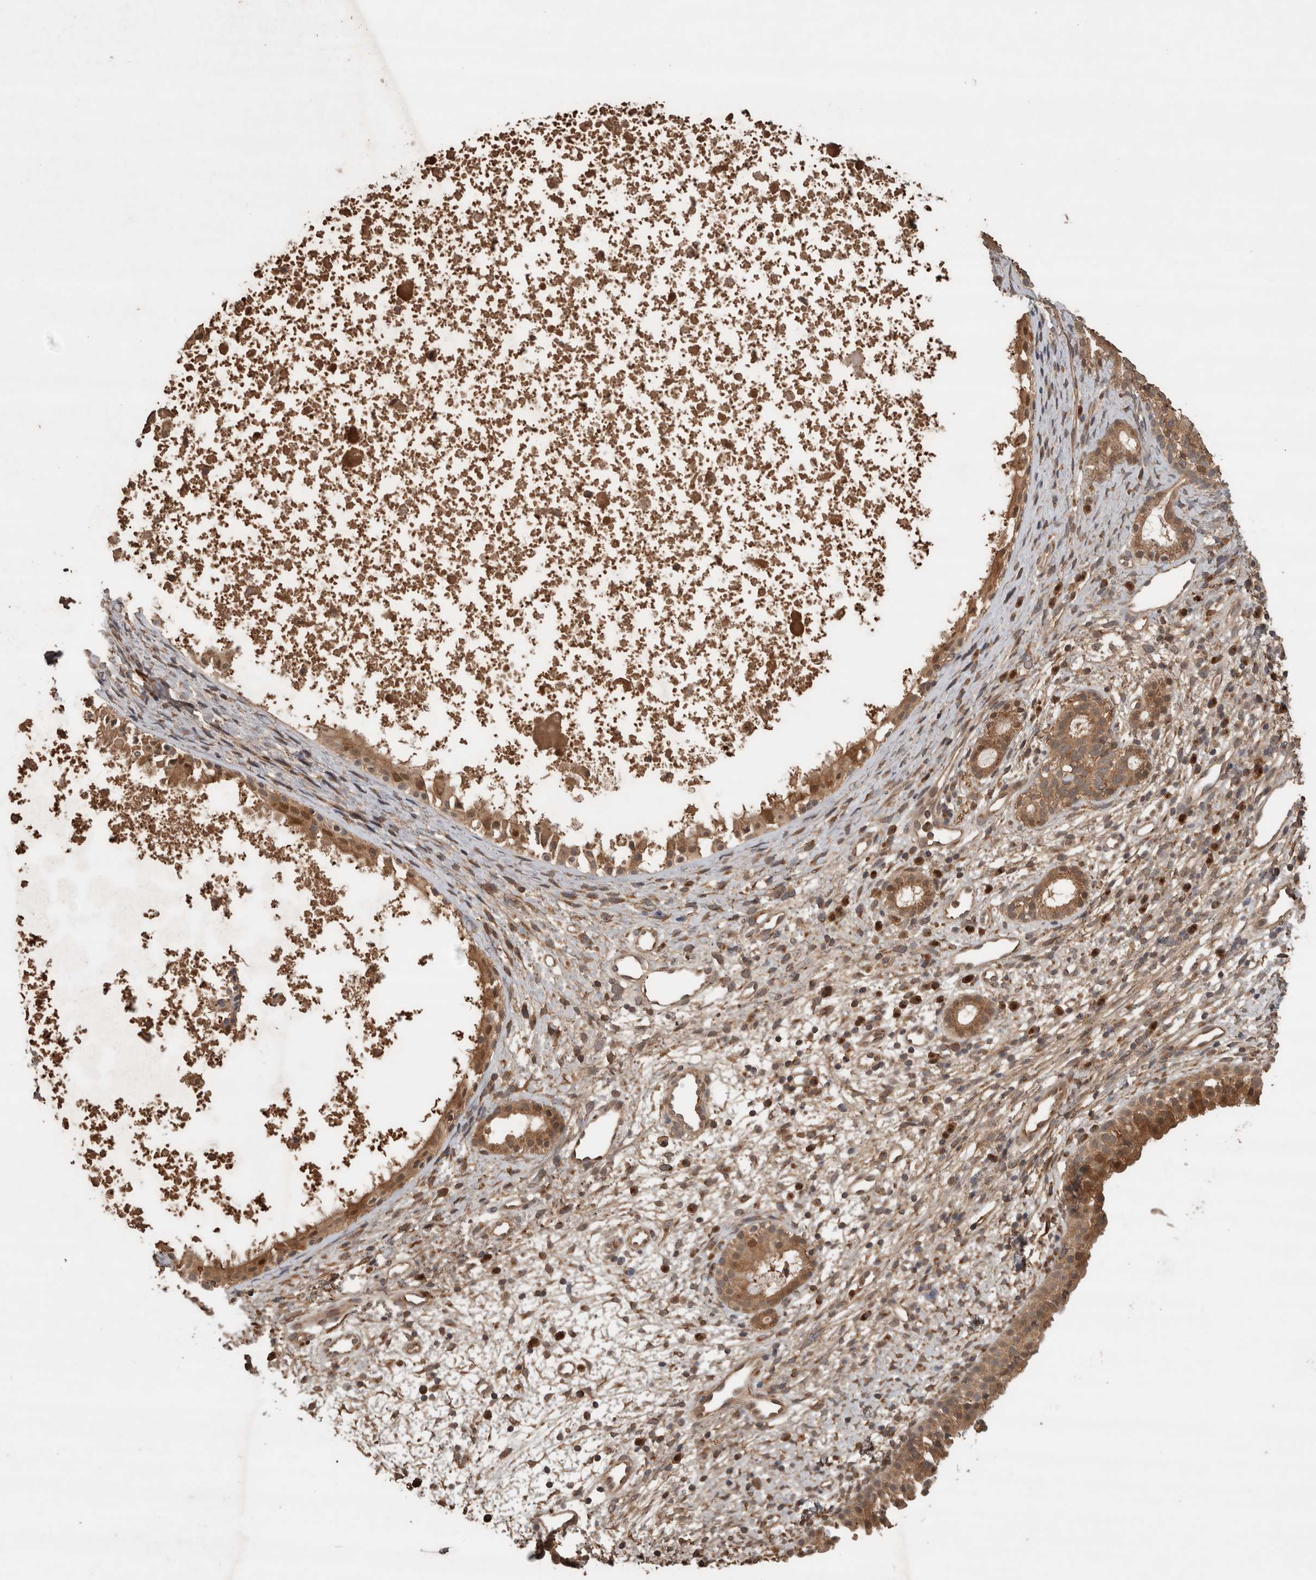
{"staining": {"intensity": "moderate", "quantity": ">75%", "location": "cytoplasmic/membranous"}, "tissue": "nasopharynx", "cell_type": "Respiratory epithelial cells", "image_type": "normal", "snomed": [{"axis": "morphology", "description": "Normal tissue, NOS"}, {"axis": "topography", "description": "Nasopharynx"}], "caption": "Immunohistochemistry (IHC) of benign nasopharynx displays medium levels of moderate cytoplasmic/membranous staining in approximately >75% of respiratory epithelial cells.", "gene": "OTUD7B", "patient": {"sex": "male", "age": 22}}